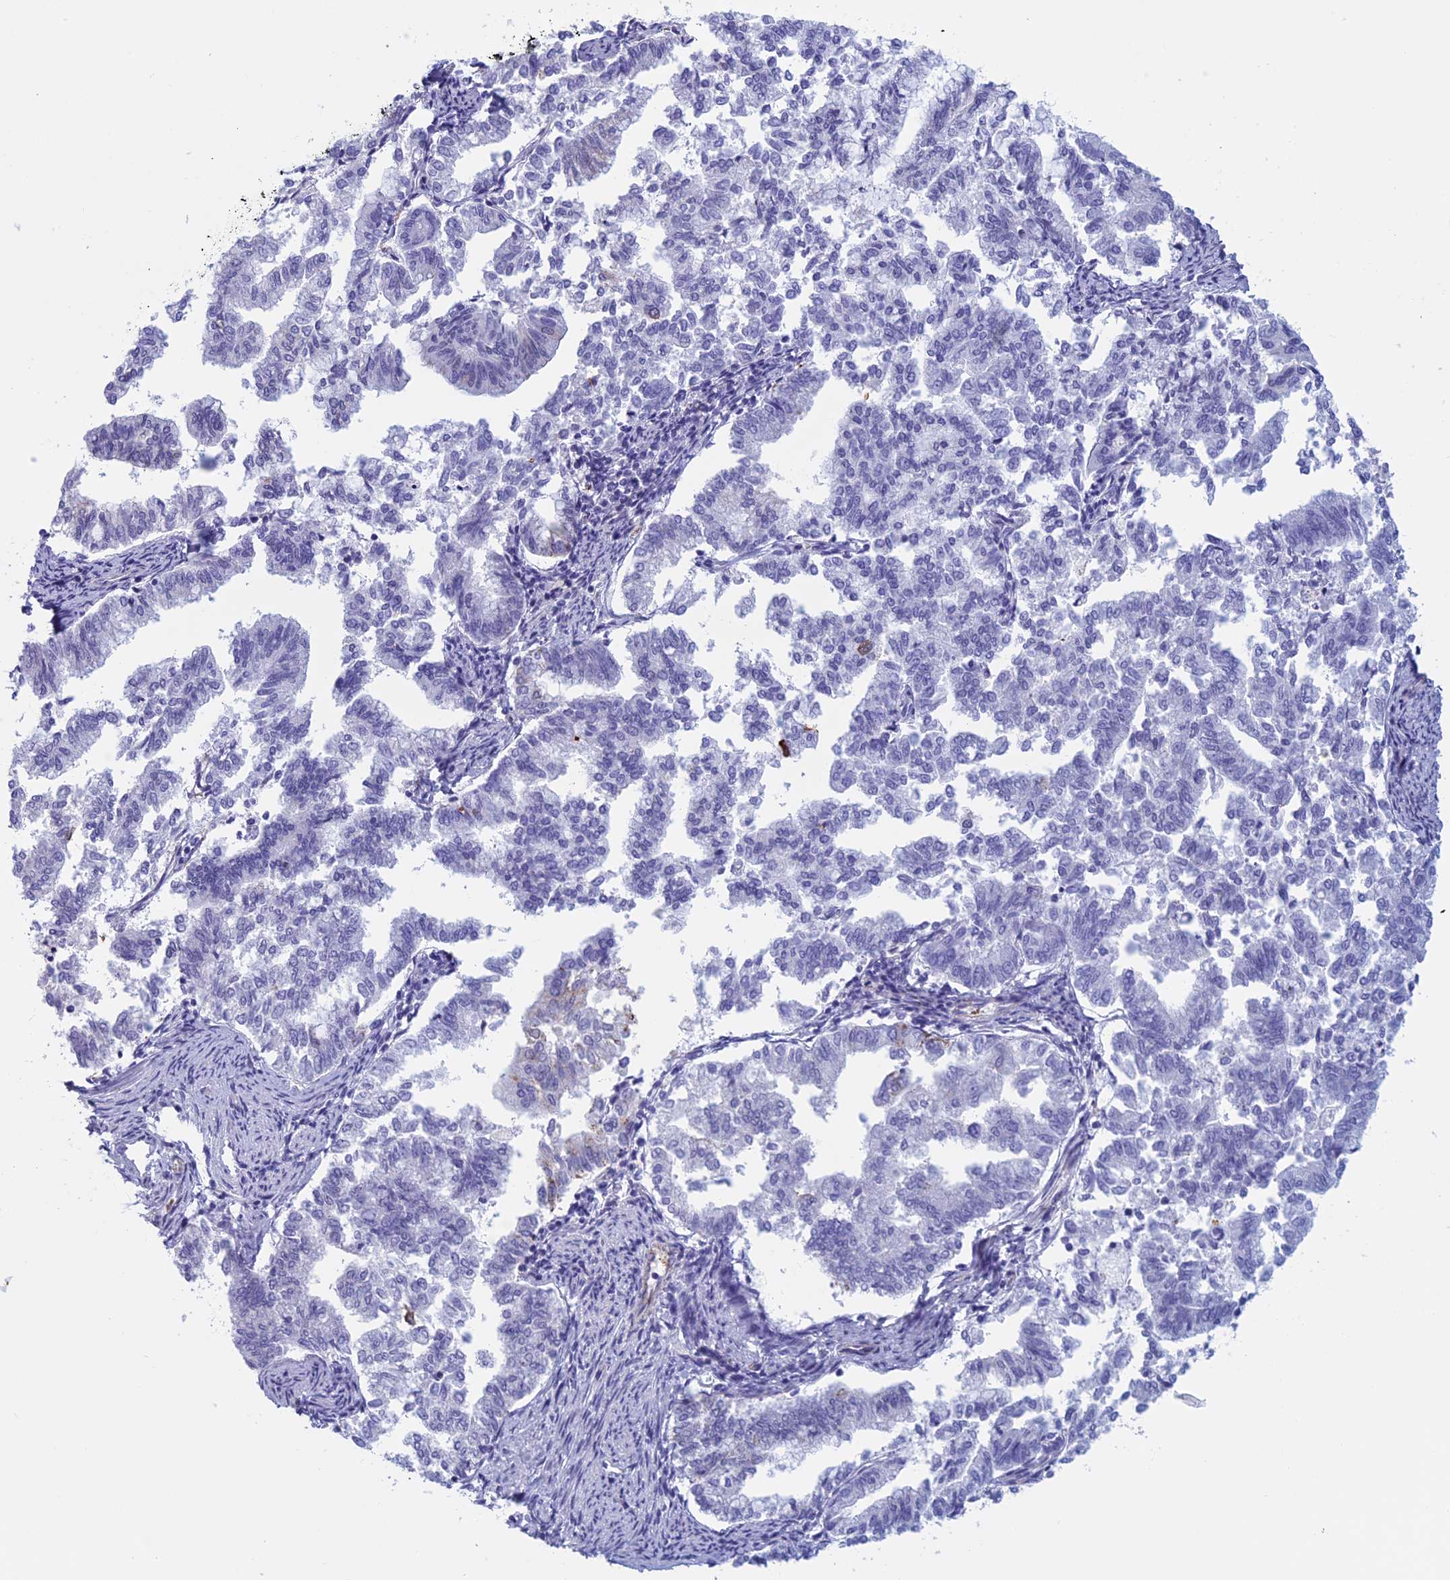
{"staining": {"intensity": "negative", "quantity": "none", "location": "none"}, "tissue": "endometrial cancer", "cell_type": "Tumor cells", "image_type": "cancer", "snomed": [{"axis": "morphology", "description": "Adenocarcinoma, NOS"}, {"axis": "topography", "description": "Endometrium"}], "caption": "Immunohistochemistry of human endometrial adenocarcinoma shows no expression in tumor cells.", "gene": "ANGPTL2", "patient": {"sex": "female", "age": 79}}